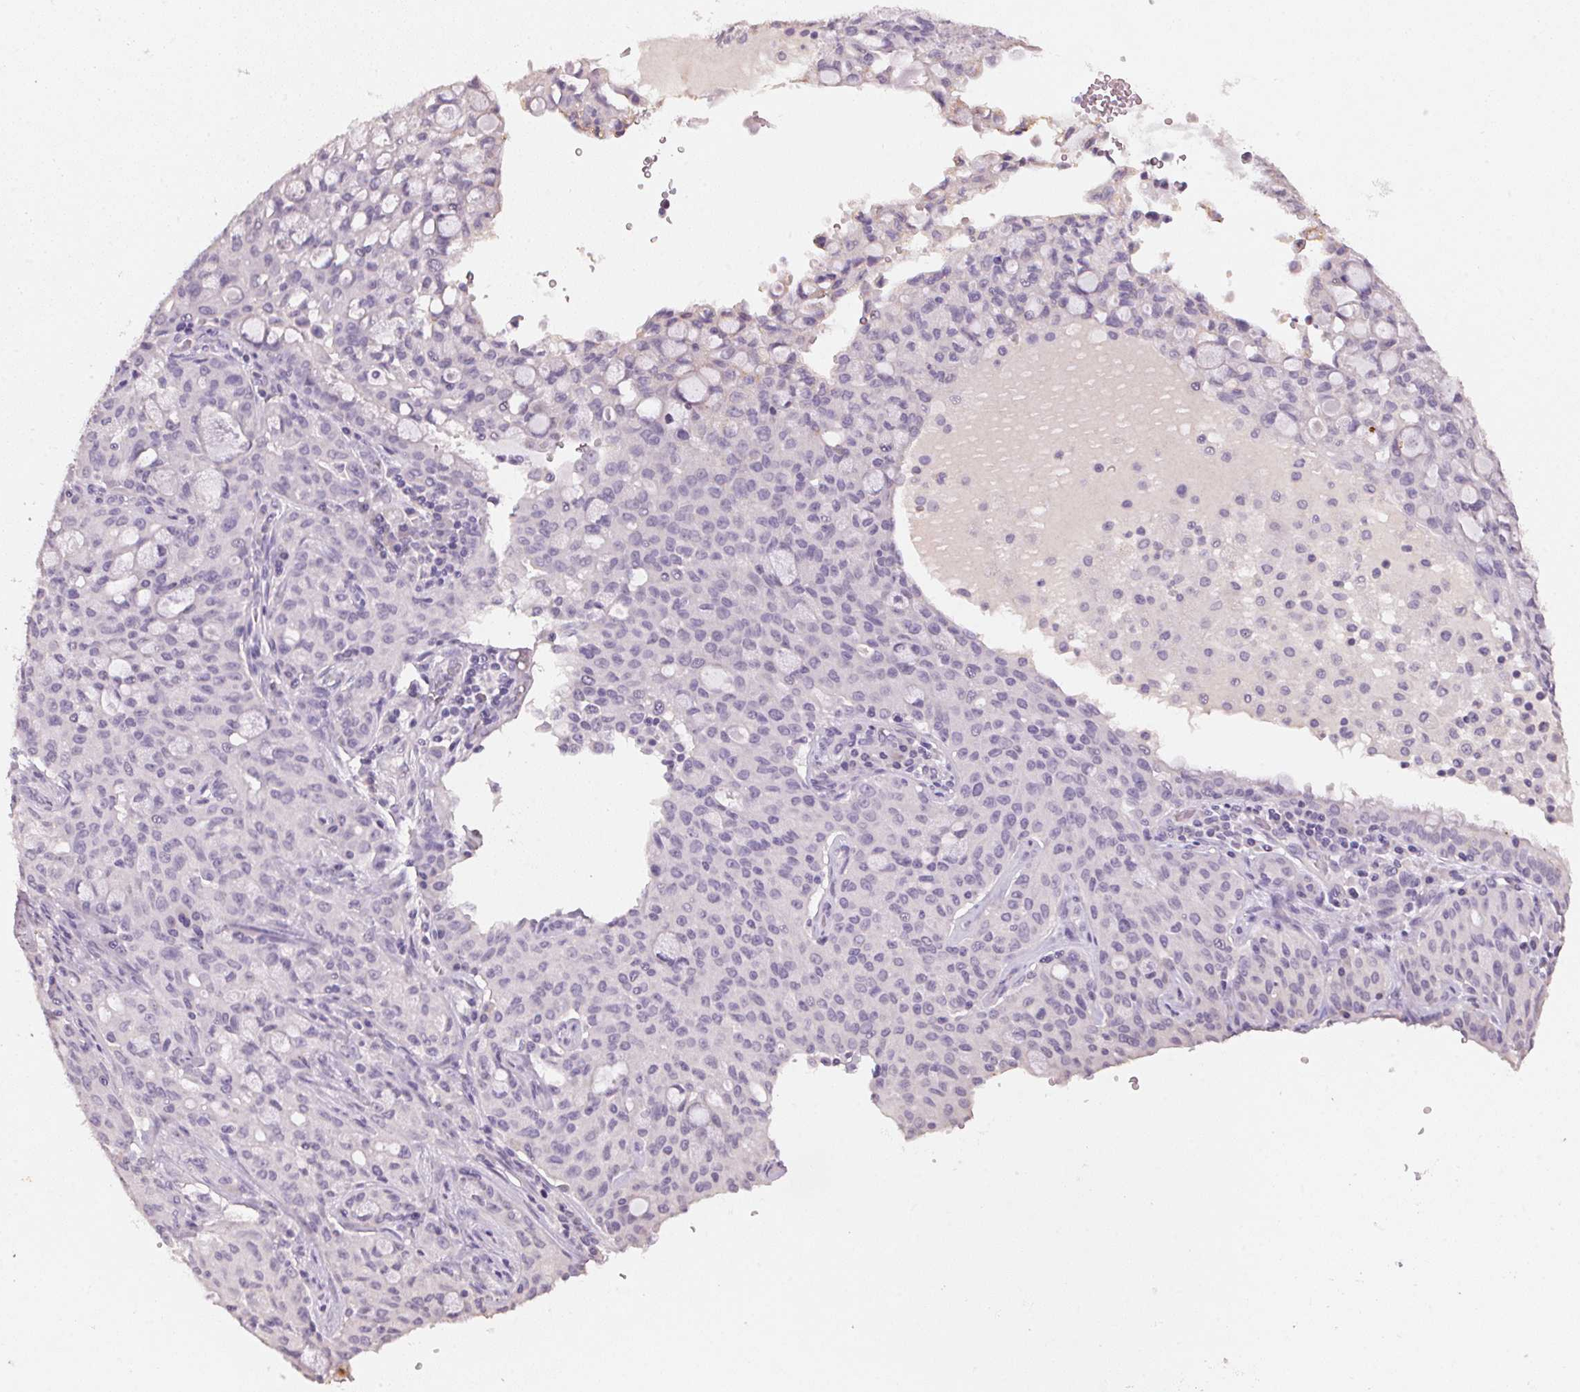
{"staining": {"intensity": "negative", "quantity": "none", "location": "none"}, "tissue": "lung cancer", "cell_type": "Tumor cells", "image_type": "cancer", "snomed": [{"axis": "morphology", "description": "Adenocarcinoma, NOS"}, {"axis": "topography", "description": "Lung"}], "caption": "Histopathology image shows no protein positivity in tumor cells of lung cancer tissue. (Immunohistochemistry (ihc), brightfield microscopy, high magnification).", "gene": "CXCL5", "patient": {"sex": "female", "age": 44}}